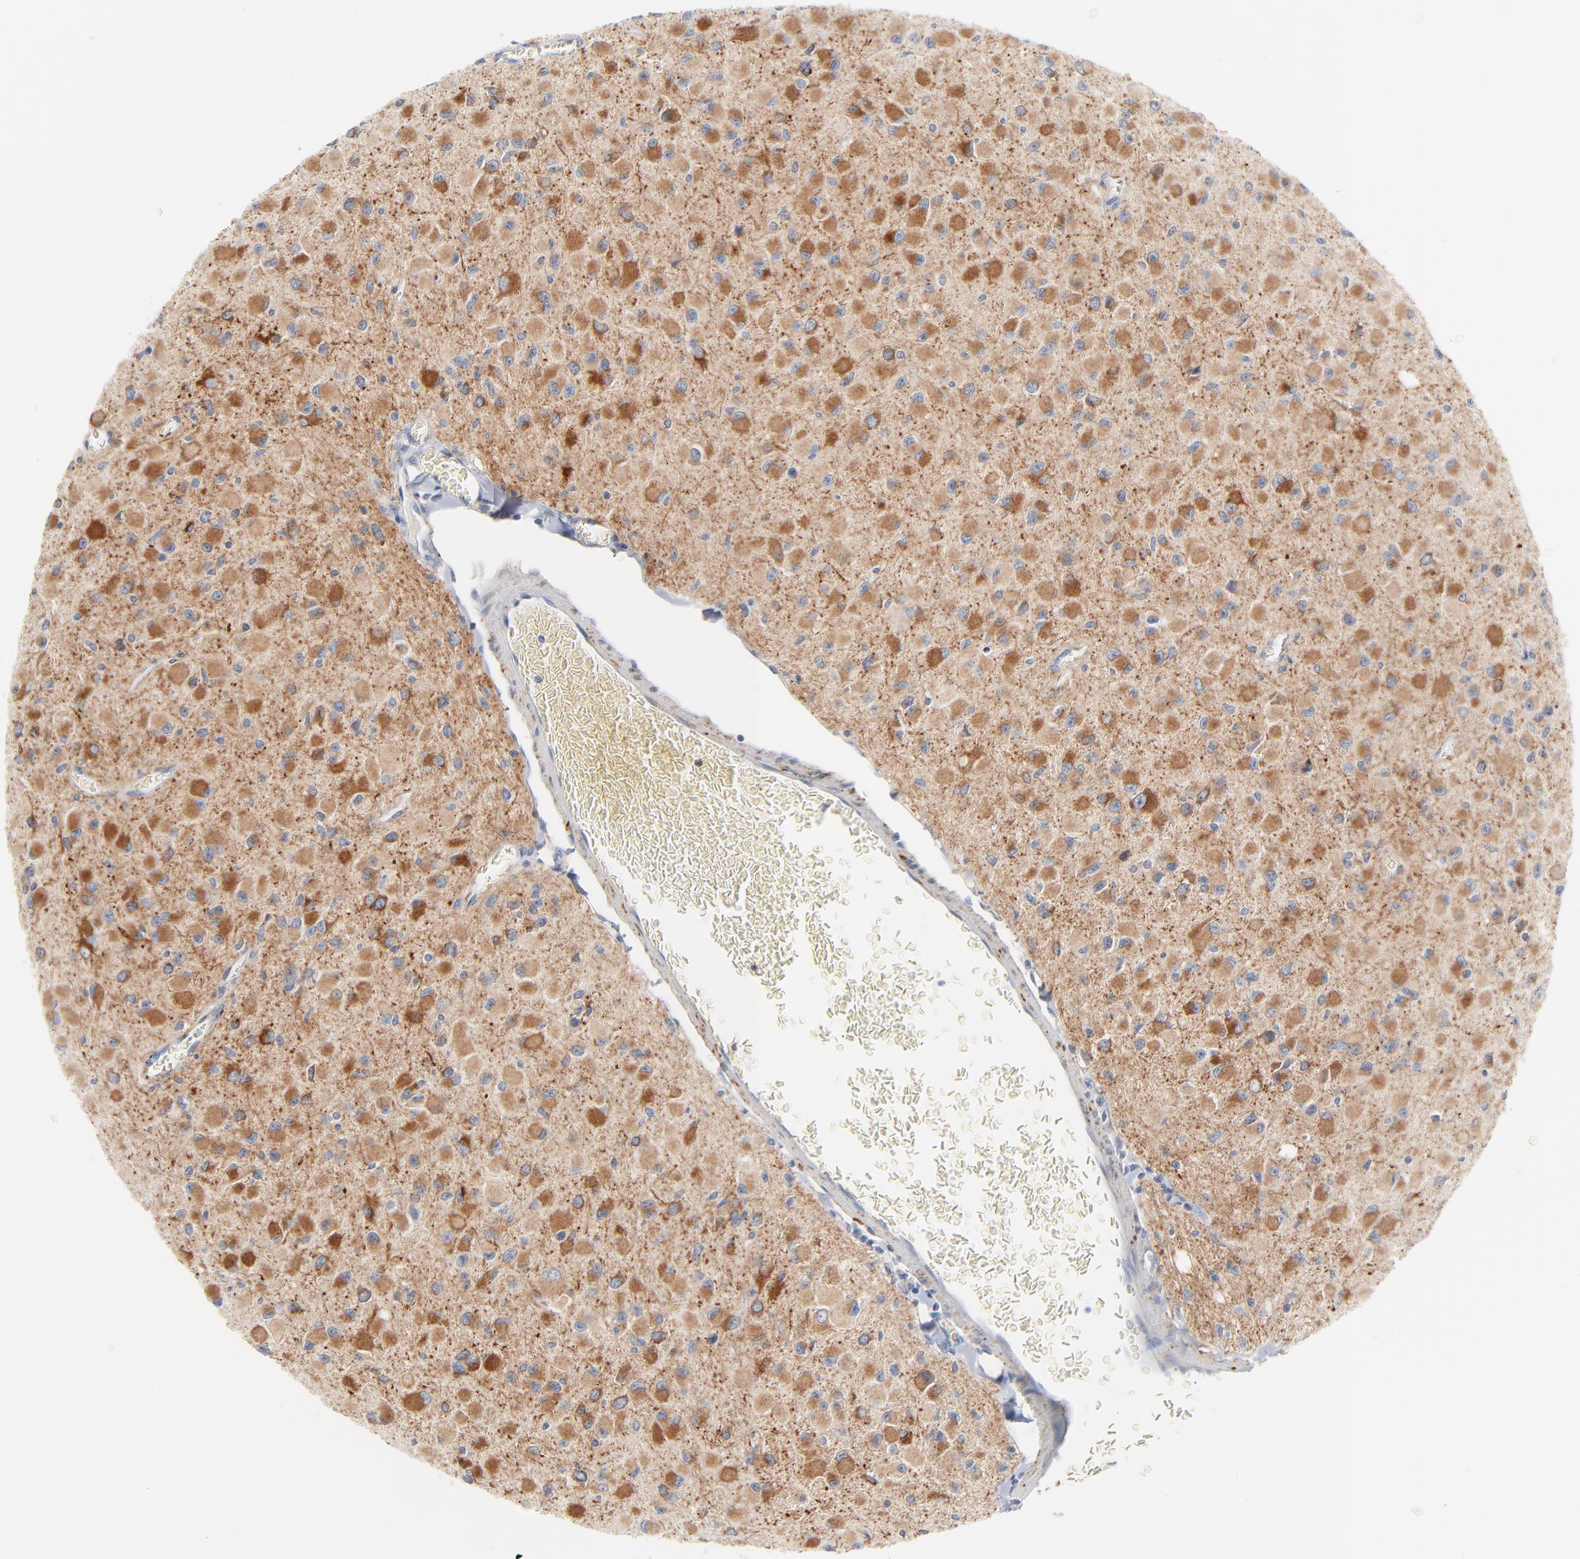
{"staining": {"intensity": "moderate", "quantity": ">75%", "location": "cytoplasmic/membranous"}, "tissue": "glioma", "cell_type": "Tumor cells", "image_type": "cancer", "snomed": [{"axis": "morphology", "description": "Glioma, malignant, Low grade"}, {"axis": "topography", "description": "Brain"}], "caption": "Immunohistochemistry (DAB (3,3'-diaminobenzidine)) staining of low-grade glioma (malignant) shows moderate cytoplasmic/membranous protein positivity in approximately >75% of tumor cells.", "gene": "IFT43", "patient": {"sex": "male", "age": 42}}